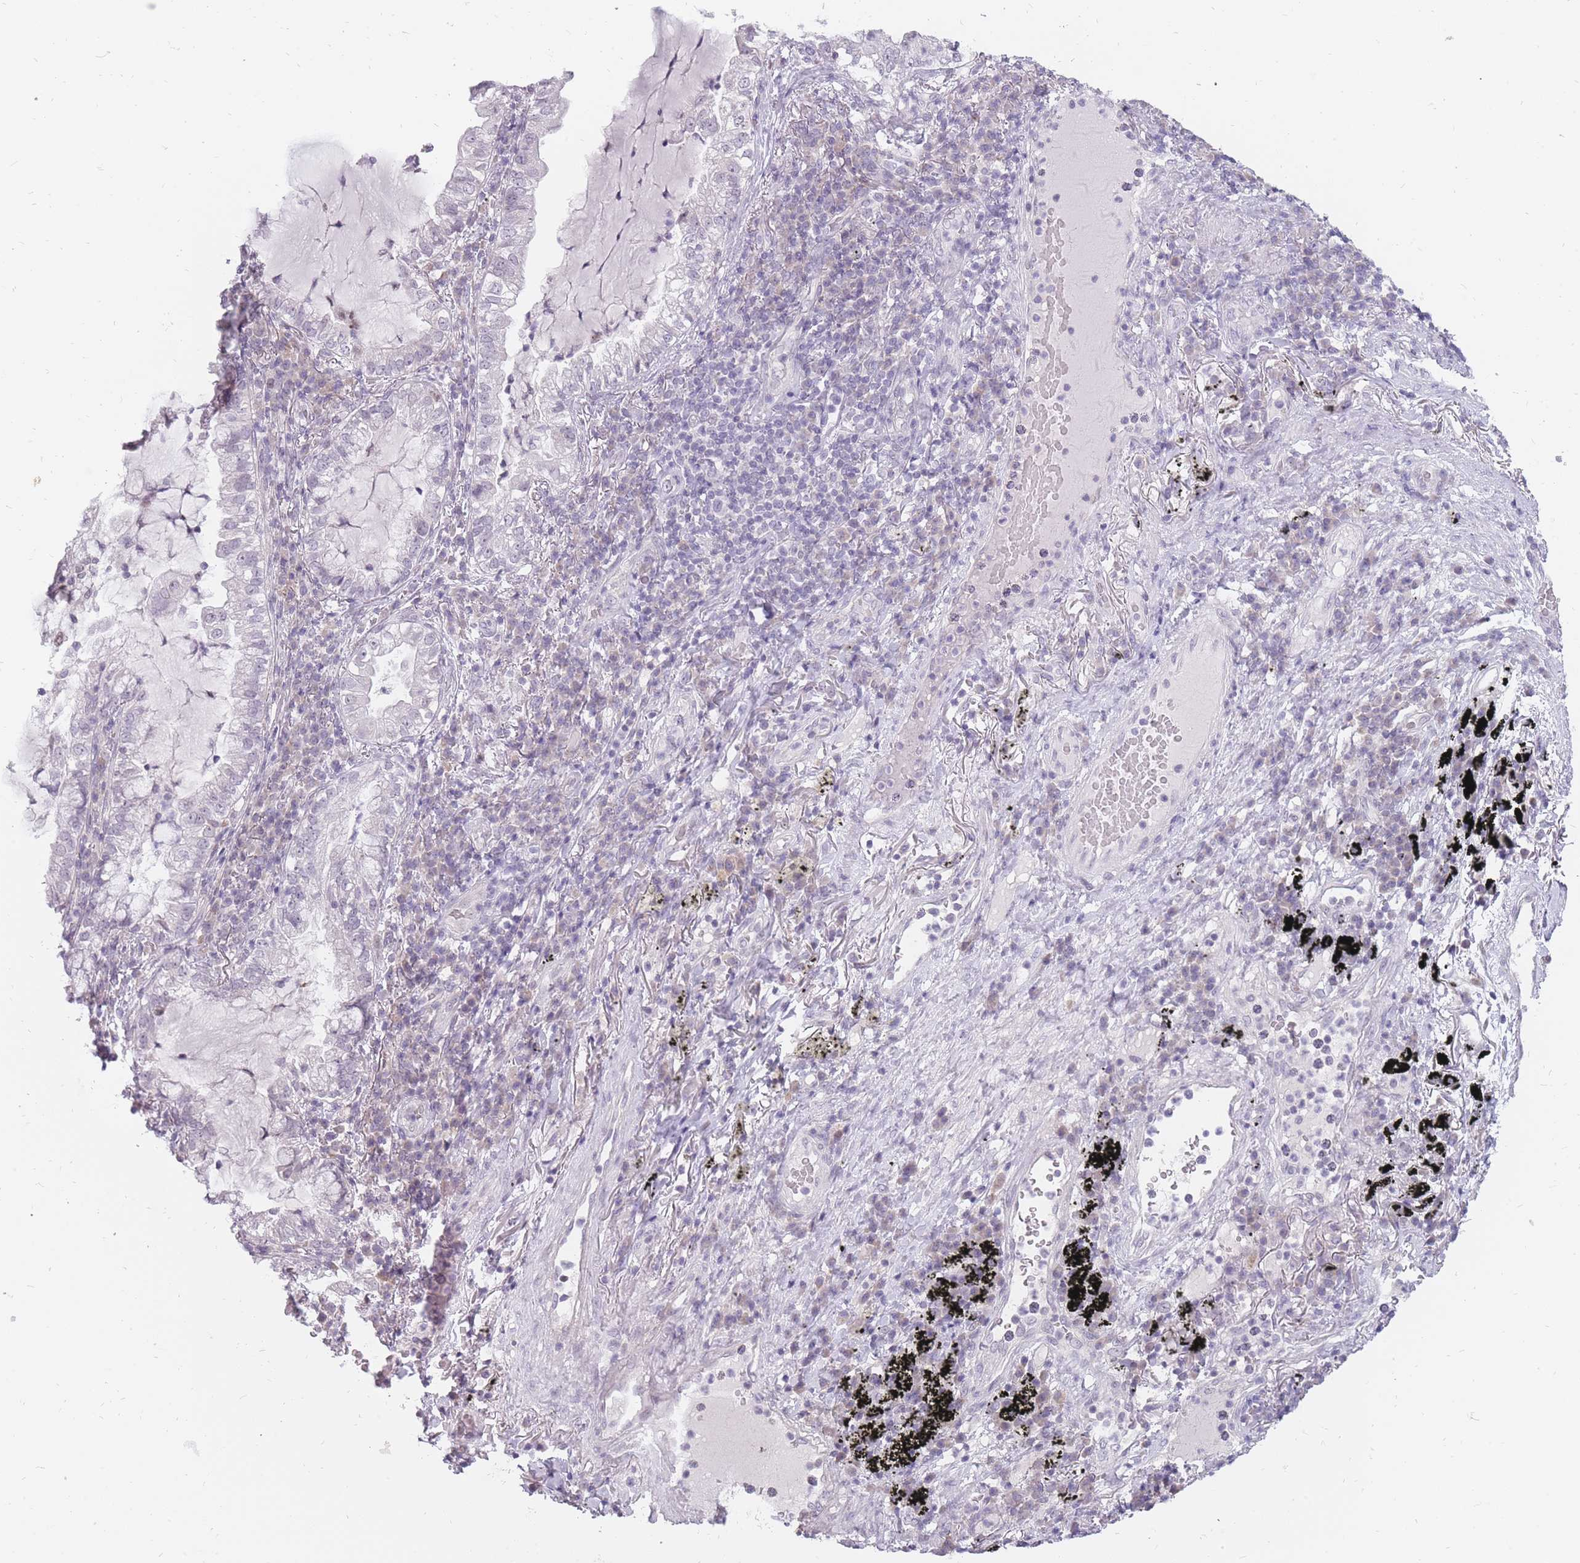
{"staining": {"intensity": "negative", "quantity": "none", "location": "none"}, "tissue": "lung cancer", "cell_type": "Tumor cells", "image_type": "cancer", "snomed": [{"axis": "morphology", "description": "Adenocarcinoma, NOS"}, {"axis": "topography", "description": "Lung"}], "caption": "Lung cancer was stained to show a protein in brown. There is no significant positivity in tumor cells.", "gene": "POMZP3", "patient": {"sex": "female", "age": 73}}